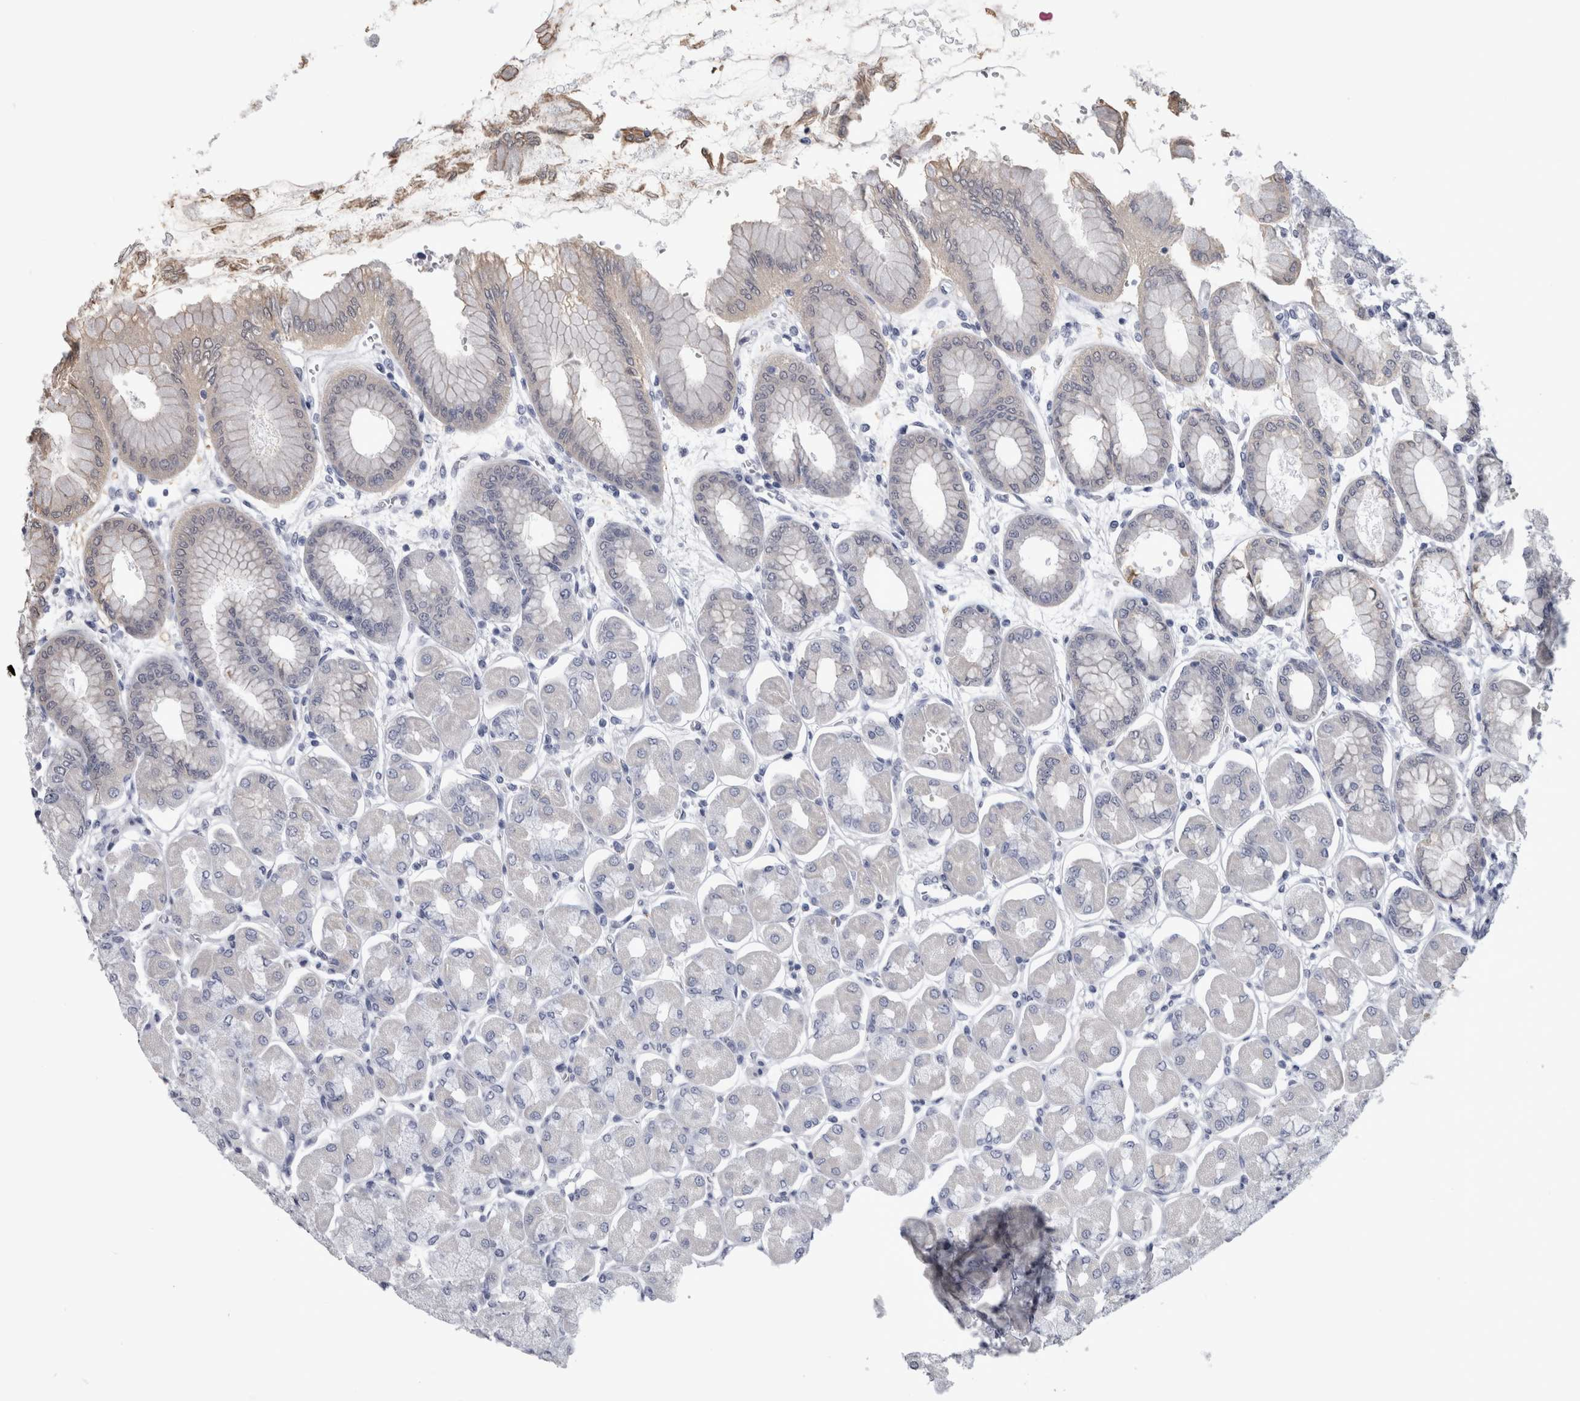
{"staining": {"intensity": "negative", "quantity": "none", "location": "none"}, "tissue": "stomach", "cell_type": "Glandular cells", "image_type": "normal", "snomed": [{"axis": "morphology", "description": "Normal tissue, NOS"}, {"axis": "topography", "description": "Stomach, upper"}], "caption": "DAB (3,3'-diaminobenzidine) immunohistochemical staining of benign stomach exhibits no significant positivity in glandular cells.", "gene": "ALDH8A1", "patient": {"sex": "female", "age": 56}}